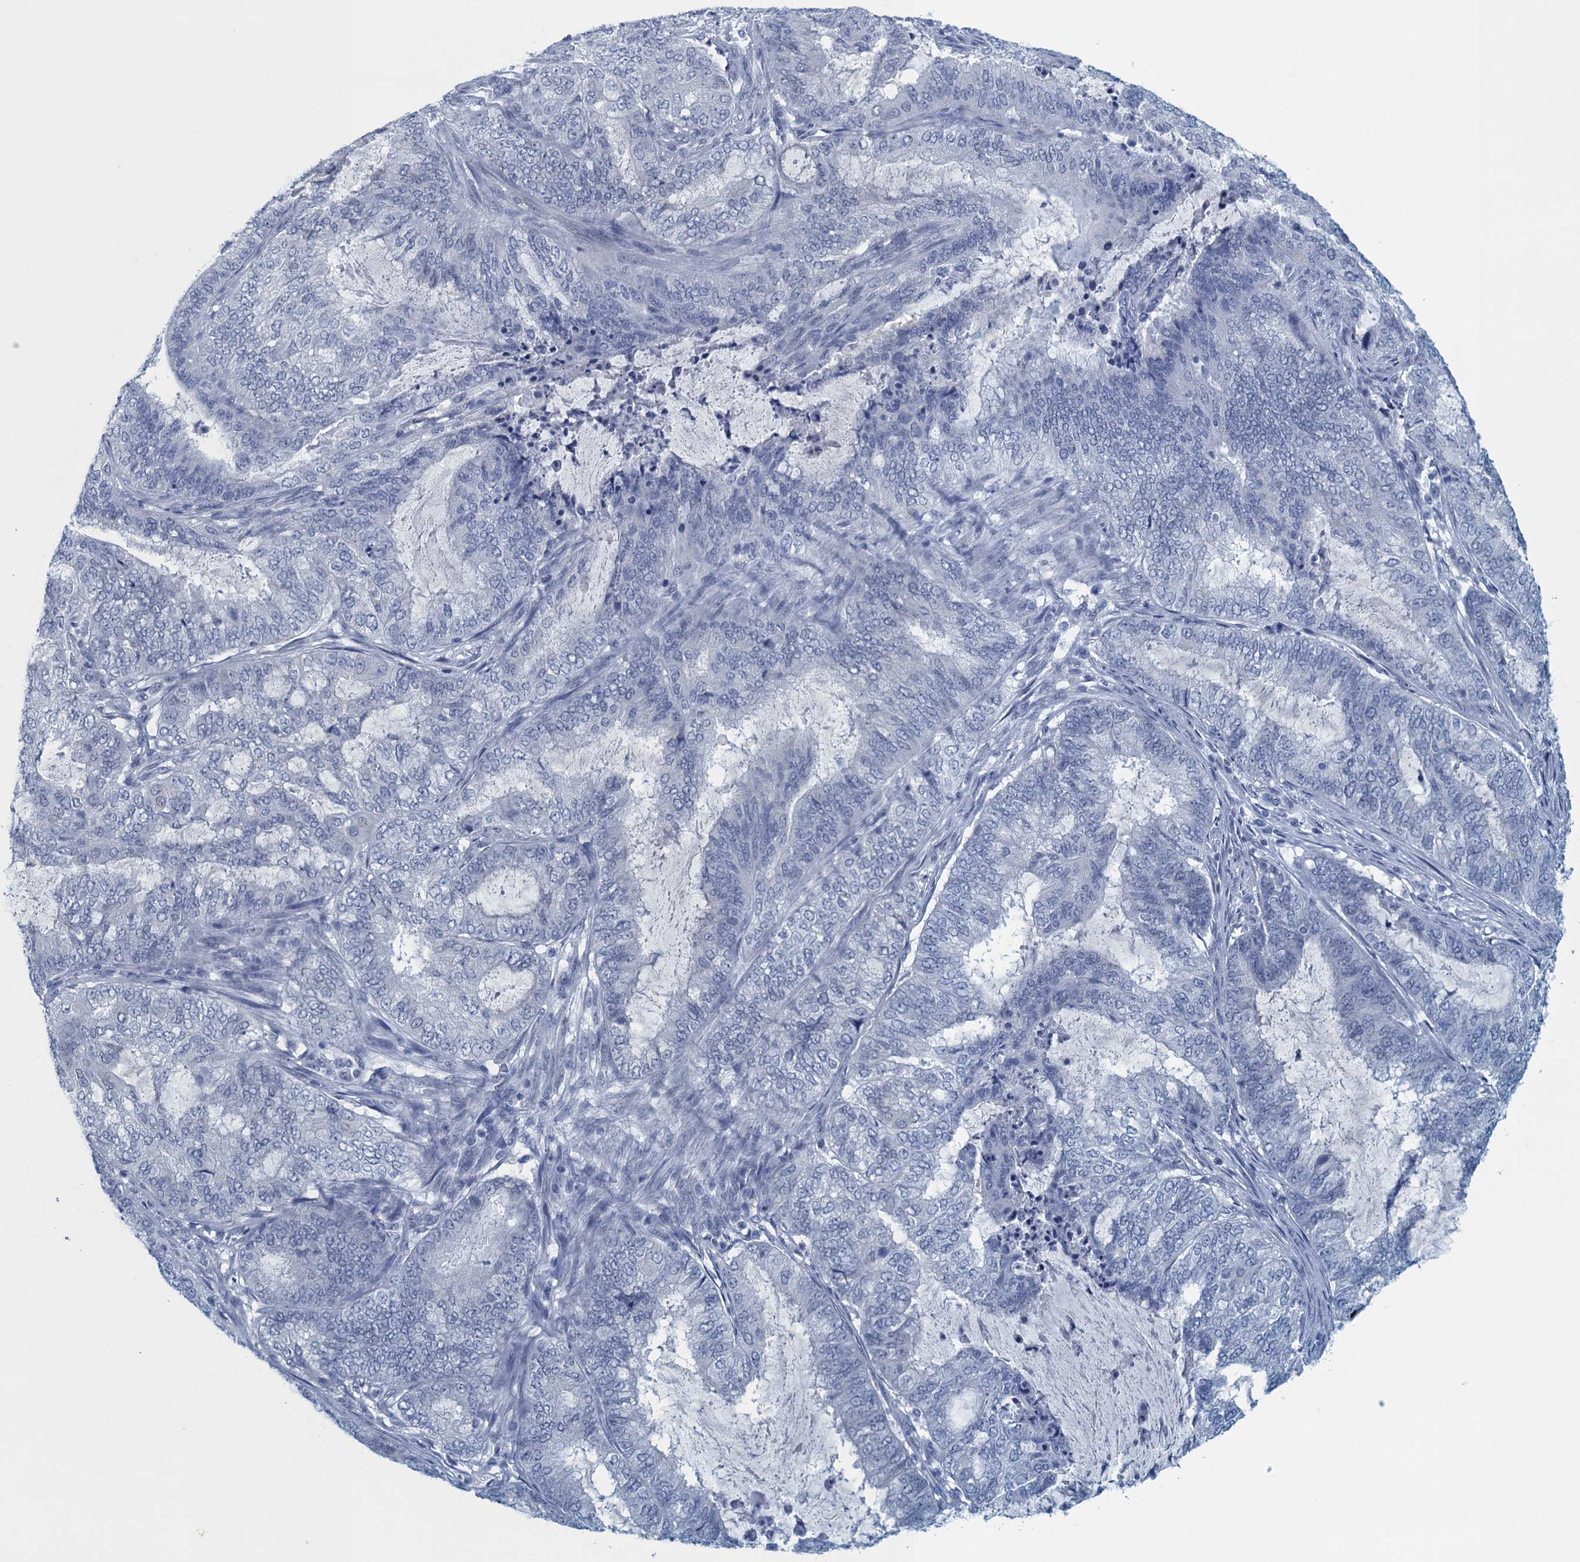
{"staining": {"intensity": "negative", "quantity": "none", "location": "none"}, "tissue": "endometrial cancer", "cell_type": "Tumor cells", "image_type": "cancer", "snomed": [{"axis": "morphology", "description": "Adenocarcinoma, NOS"}, {"axis": "topography", "description": "Endometrium"}], "caption": "Immunohistochemistry (IHC) micrograph of neoplastic tissue: endometrial cancer (adenocarcinoma) stained with DAB (3,3'-diaminobenzidine) demonstrates no significant protein staining in tumor cells.", "gene": "ENSG00000131152", "patient": {"sex": "female", "age": 51}}